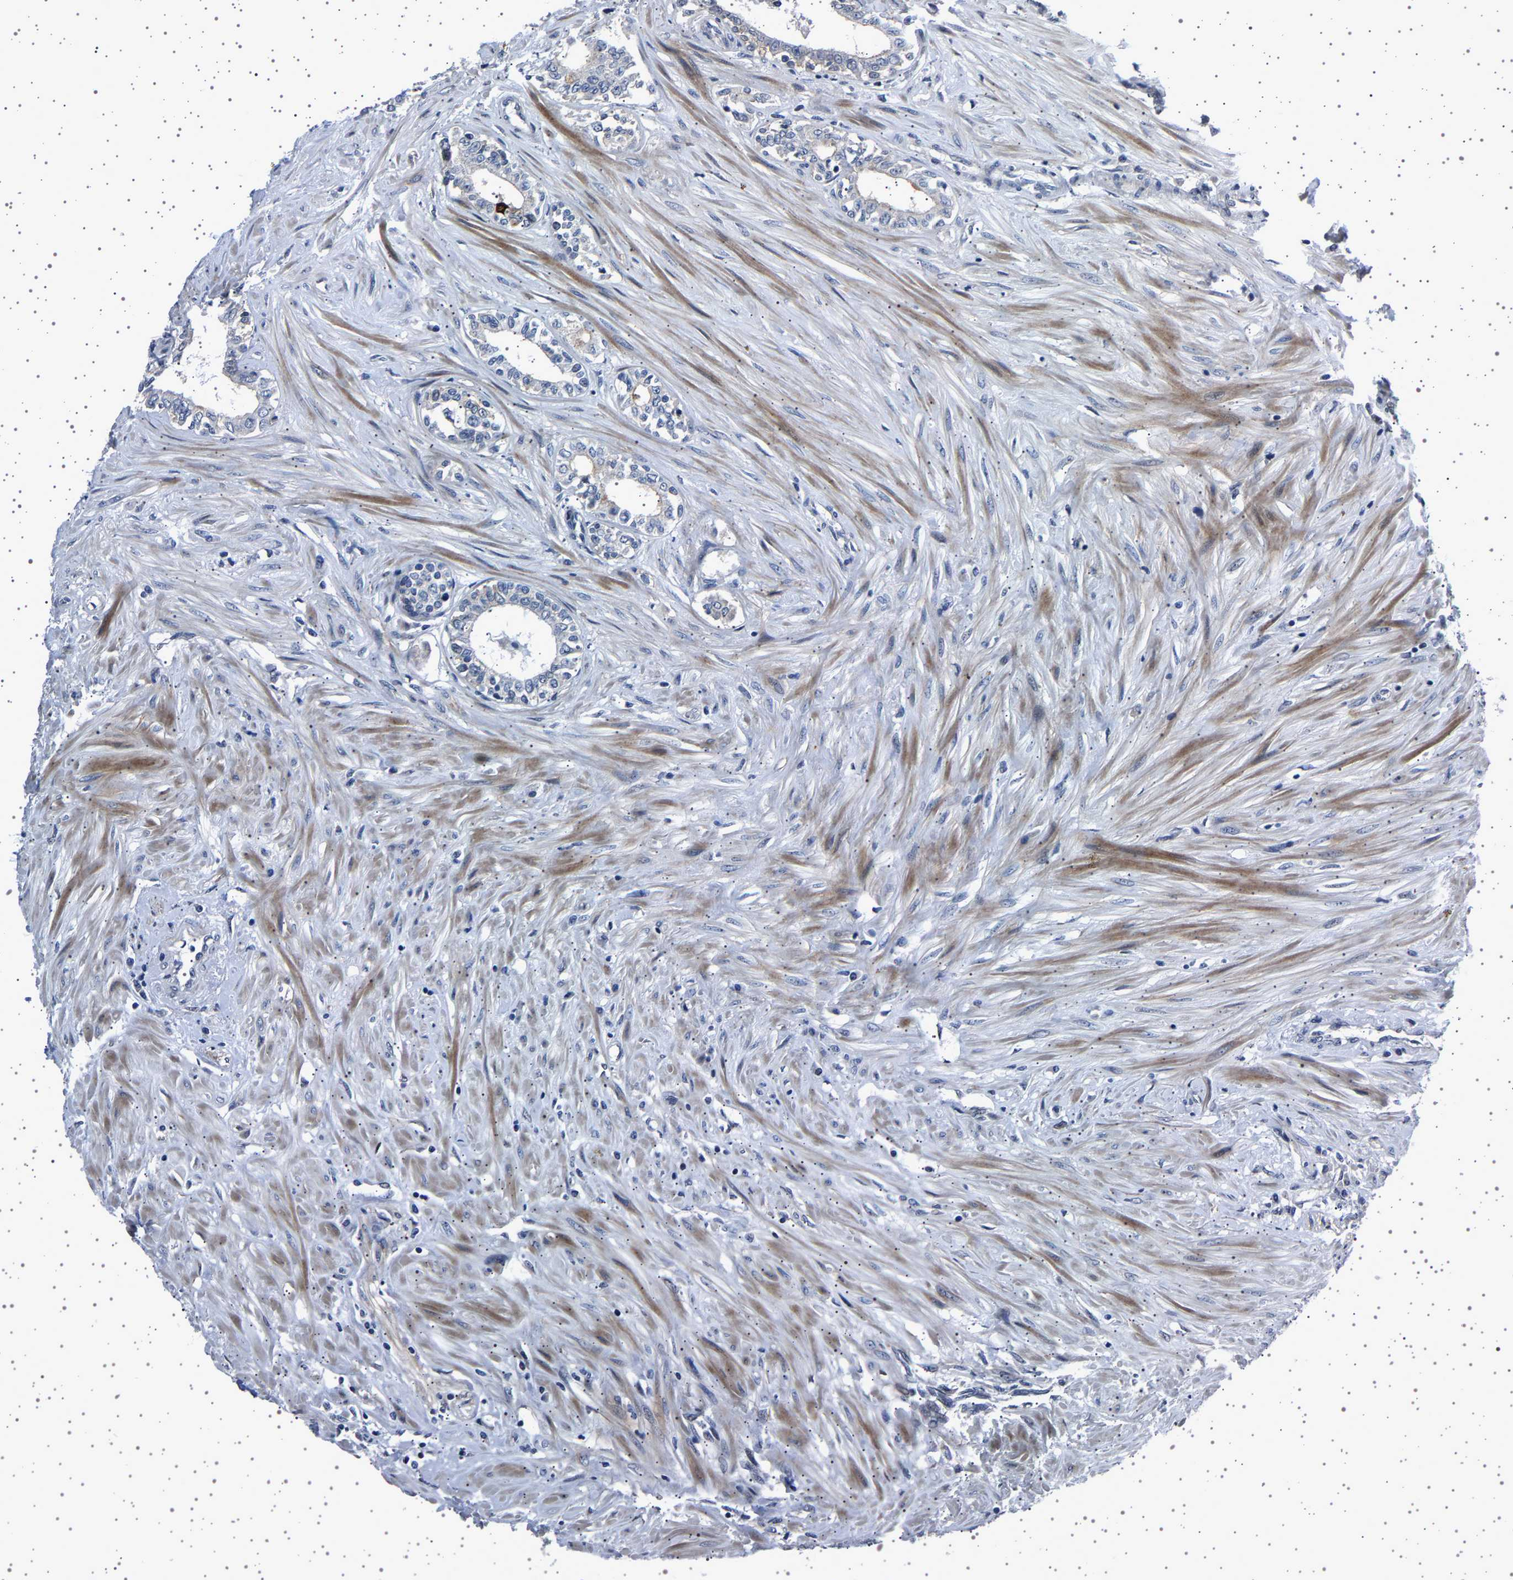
{"staining": {"intensity": "negative", "quantity": "none", "location": "none"}, "tissue": "seminal vesicle", "cell_type": "Glandular cells", "image_type": "normal", "snomed": [{"axis": "morphology", "description": "Normal tissue, NOS"}, {"axis": "morphology", "description": "Adenocarcinoma, High grade"}, {"axis": "topography", "description": "Prostate"}, {"axis": "topography", "description": "Seminal veicle"}], "caption": "IHC of normal human seminal vesicle displays no positivity in glandular cells.", "gene": "PAK5", "patient": {"sex": "male", "age": 55}}